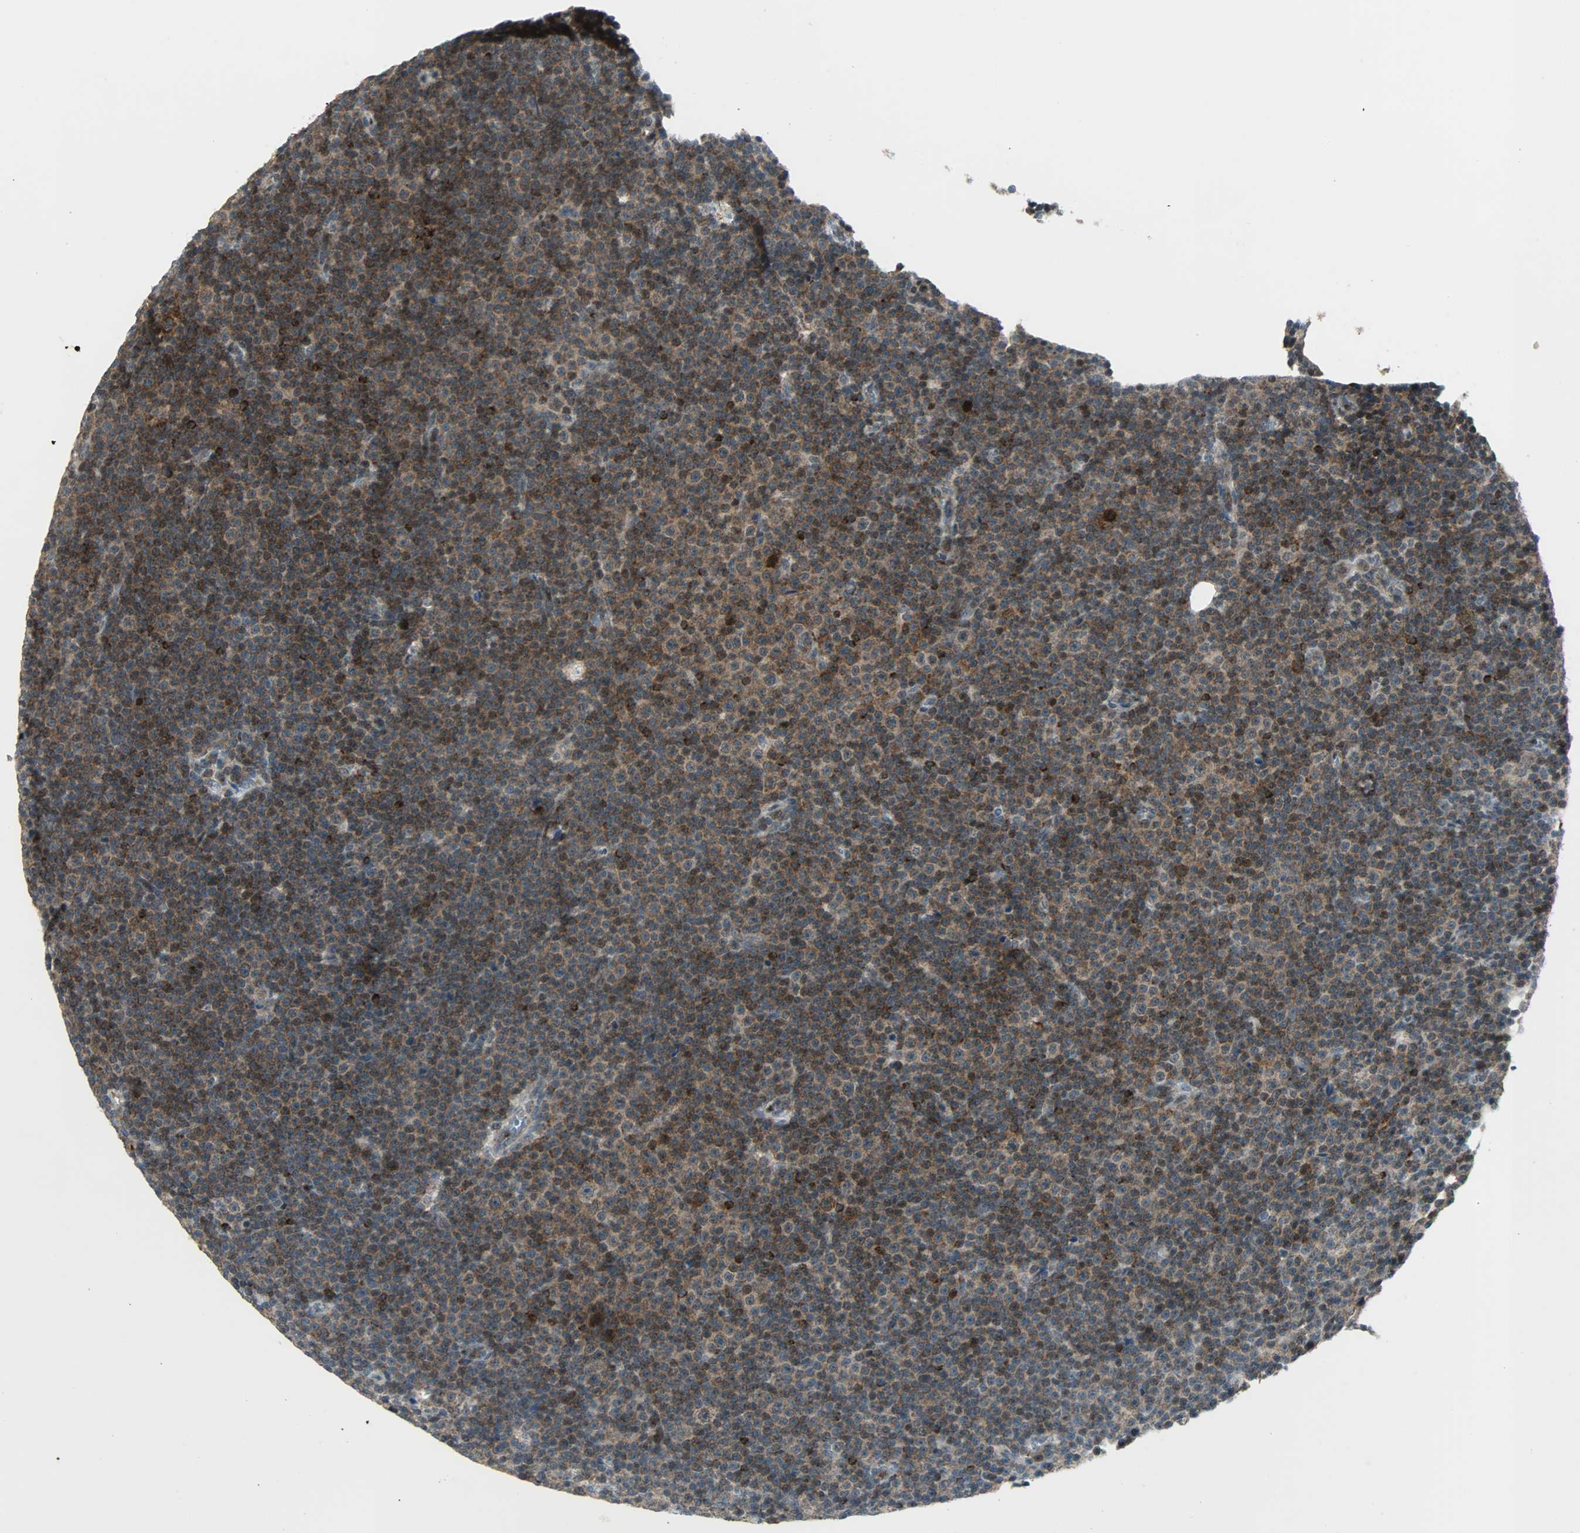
{"staining": {"intensity": "strong", "quantity": ">75%", "location": "cytoplasmic/membranous"}, "tissue": "lymphoma", "cell_type": "Tumor cells", "image_type": "cancer", "snomed": [{"axis": "morphology", "description": "Malignant lymphoma, non-Hodgkin's type, Low grade"}, {"axis": "topography", "description": "Lymph node"}], "caption": "IHC staining of lymphoma, which reveals high levels of strong cytoplasmic/membranous staining in about >75% of tumor cells indicating strong cytoplasmic/membranous protein expression. The staining was performed using DAB (3,3'-diaminobenzidine) (brown) for protein detection and nuclei were counterstained in hematoxylin (blue).", "gene": "IL15", "patient": {"sex": "female", "age": 67}}